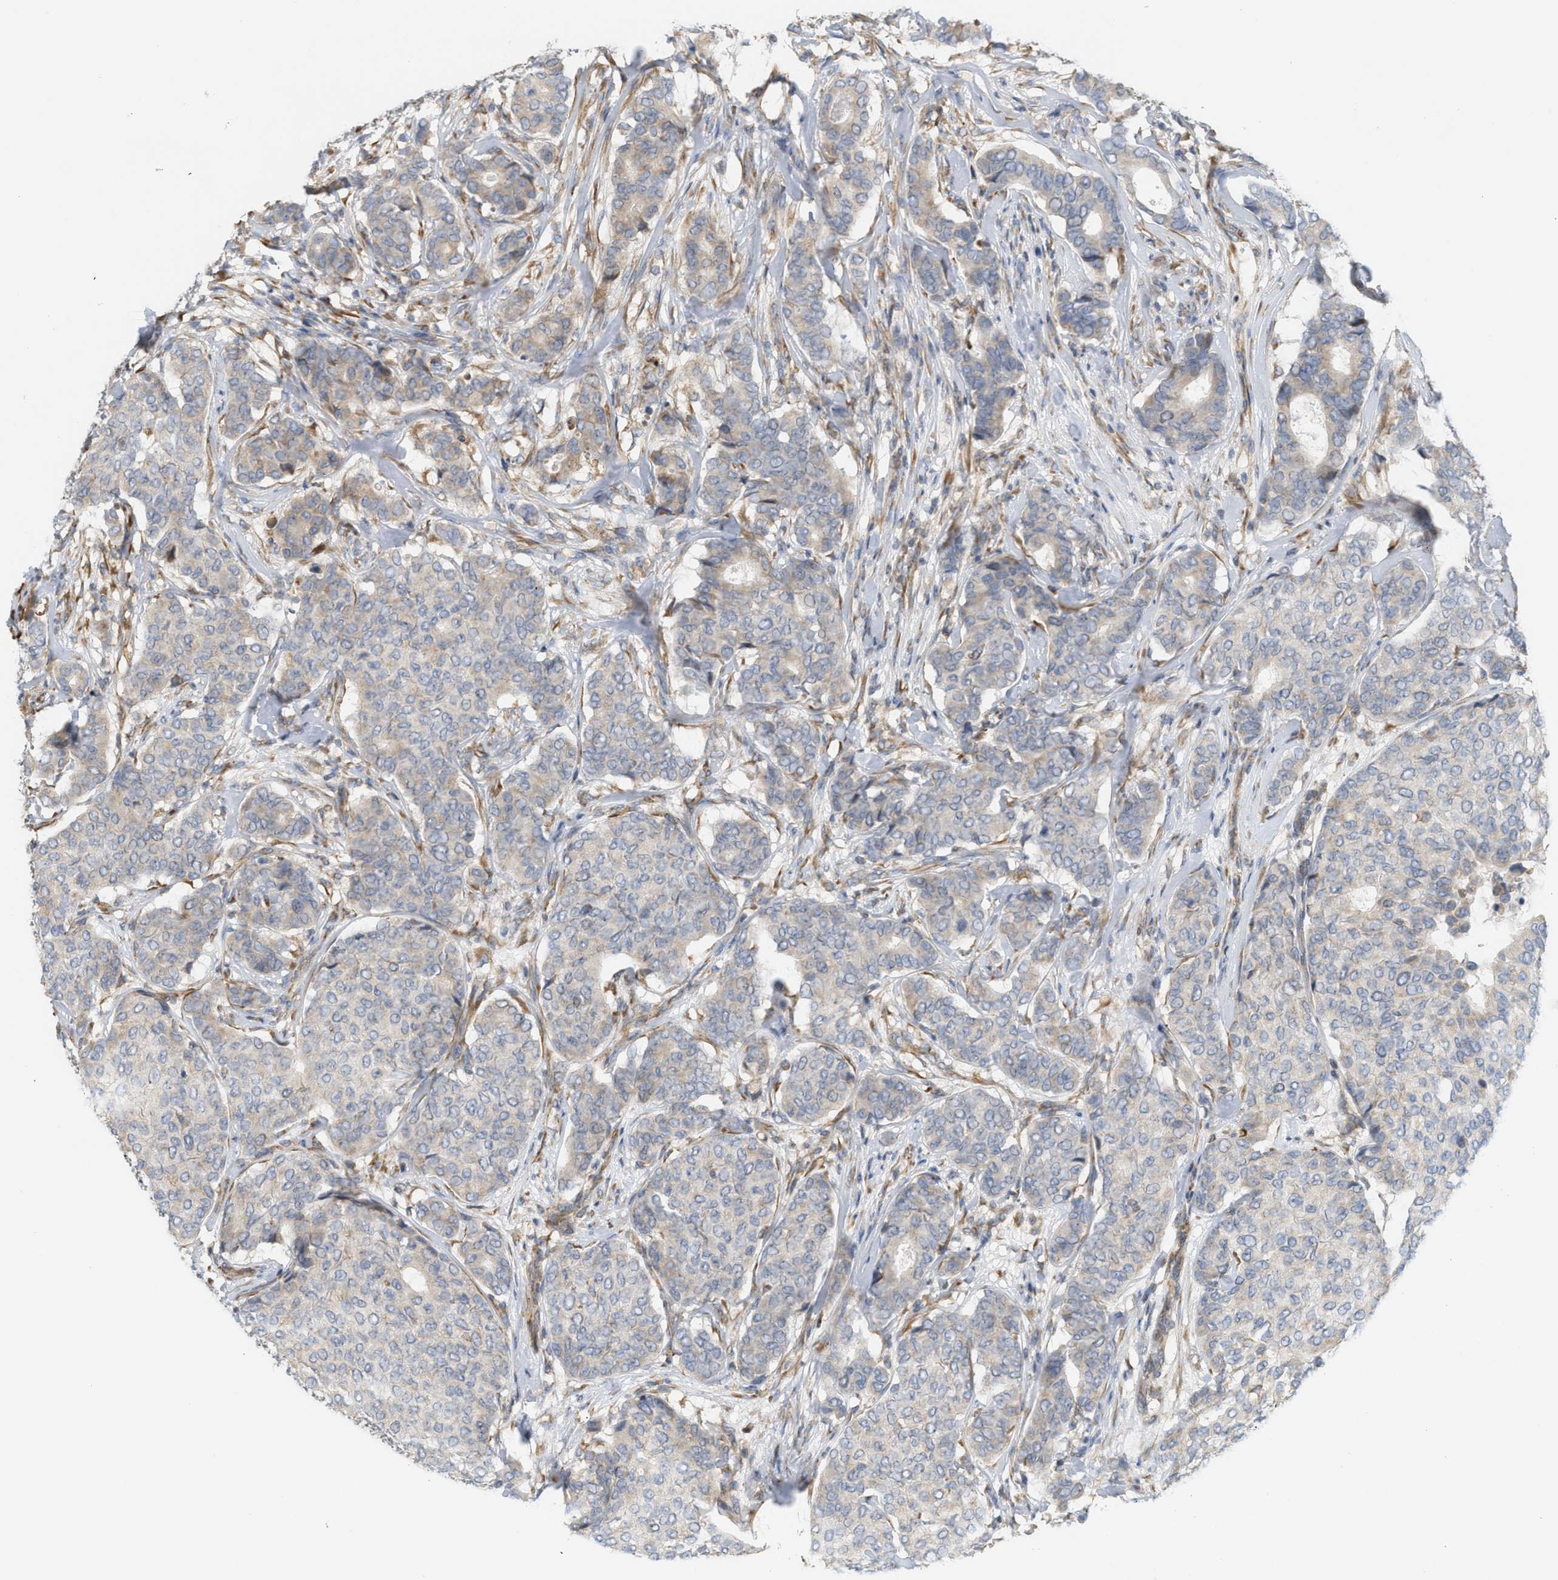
{"staining": {"intensity": "weak", "quantity": "<25%", "location": "cytoplasmic/membranous"}, "tissue": "breast cancer", "cell_type": "Tumor cells", "image_type": "cancer", "snomed": [{"axis": "morphology", "description": "Duct carcinoma"}, {"axis": "topography", "description": "Breast"}], "caption": "This image is of breast cancer (invasive ductal carcinoma) stained with immunohistochemistry to label a protein in brown with the nuclei are counter-stained blue. There is no expression in tumor cells.", "gene": "SVOP", "patient": {"sex": "female", "age": 75}}